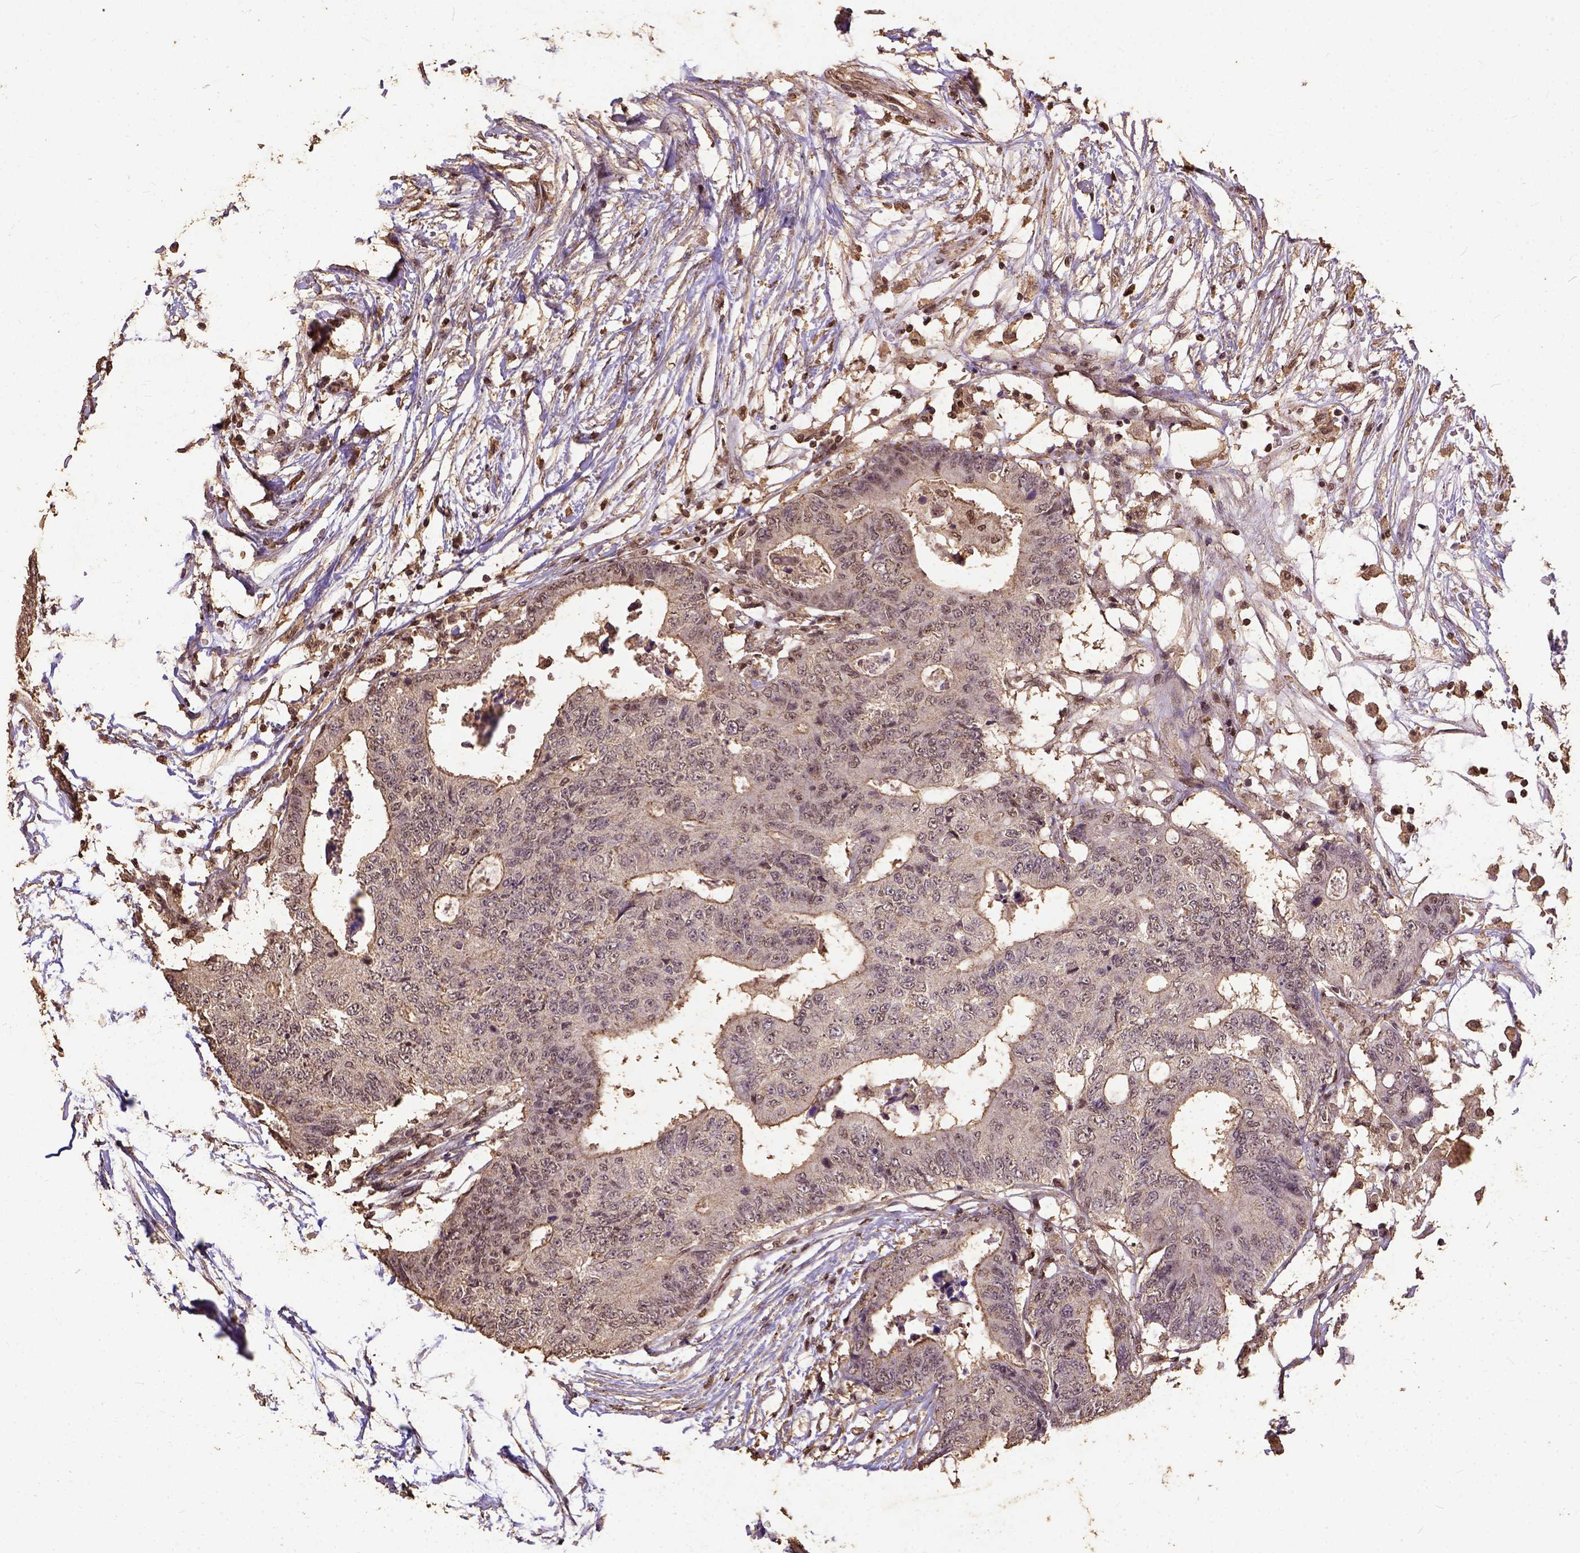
{"staining": {"intensity": "weak", "quantity": "<25%", "location": "nuclear"}, "tissue": "colorectal cancer", "cell_type": "Tumor cells", "image_type": "cancer", "snomed": [{"axis": "morphology", "description": "Adenocarcinoma, NOS"}, {"axis": "topography", "description": "Colon"}], "caption": "There is no significant staining in tumor cells of colorectal cancer.", "gene": "NACC1", "patient": {"sex": "female", "age": 48}}